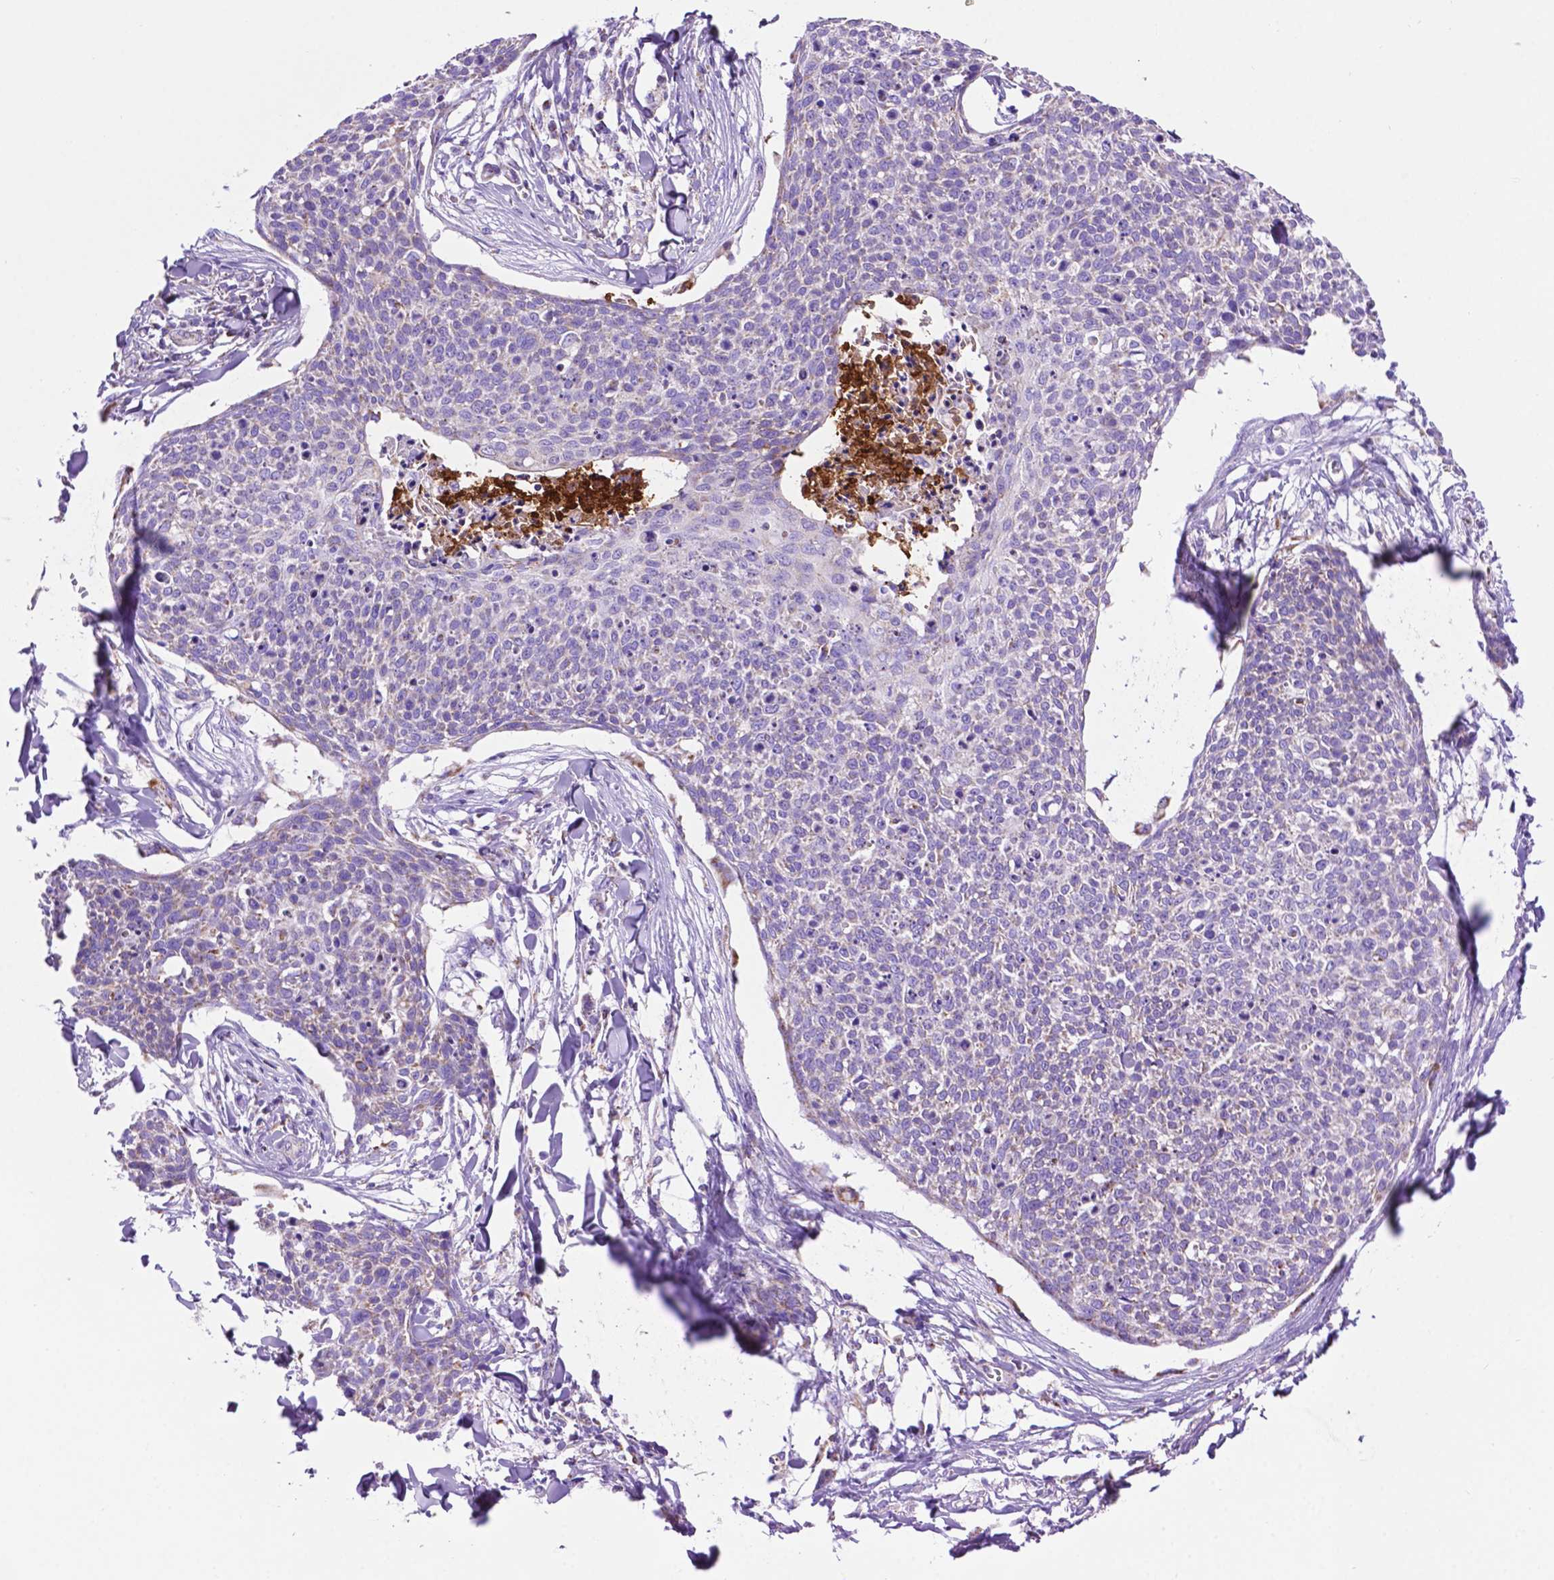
{"staining": {"intensity": "negative", "quantity": "none", "location": "none"}, "tissue": "skin cancer", "cell_type": "Tumor cells", "image_type": "cancer", "snomed": [{"axis": "morphology", "description": "Squamous cell carcinoma, NOS"}, {"axis": "topography", "description": "Skin"}, {"axis": "topography", "description": "Vulva"}], "caption": "IHC micrograph of skin cancer (squamous cell carcinoma) stained for a protein (brown), which demonstrates no positivity in tumor cells.", "gene": "GDPD5", "patient": {"sex": "female", "age": 75}}